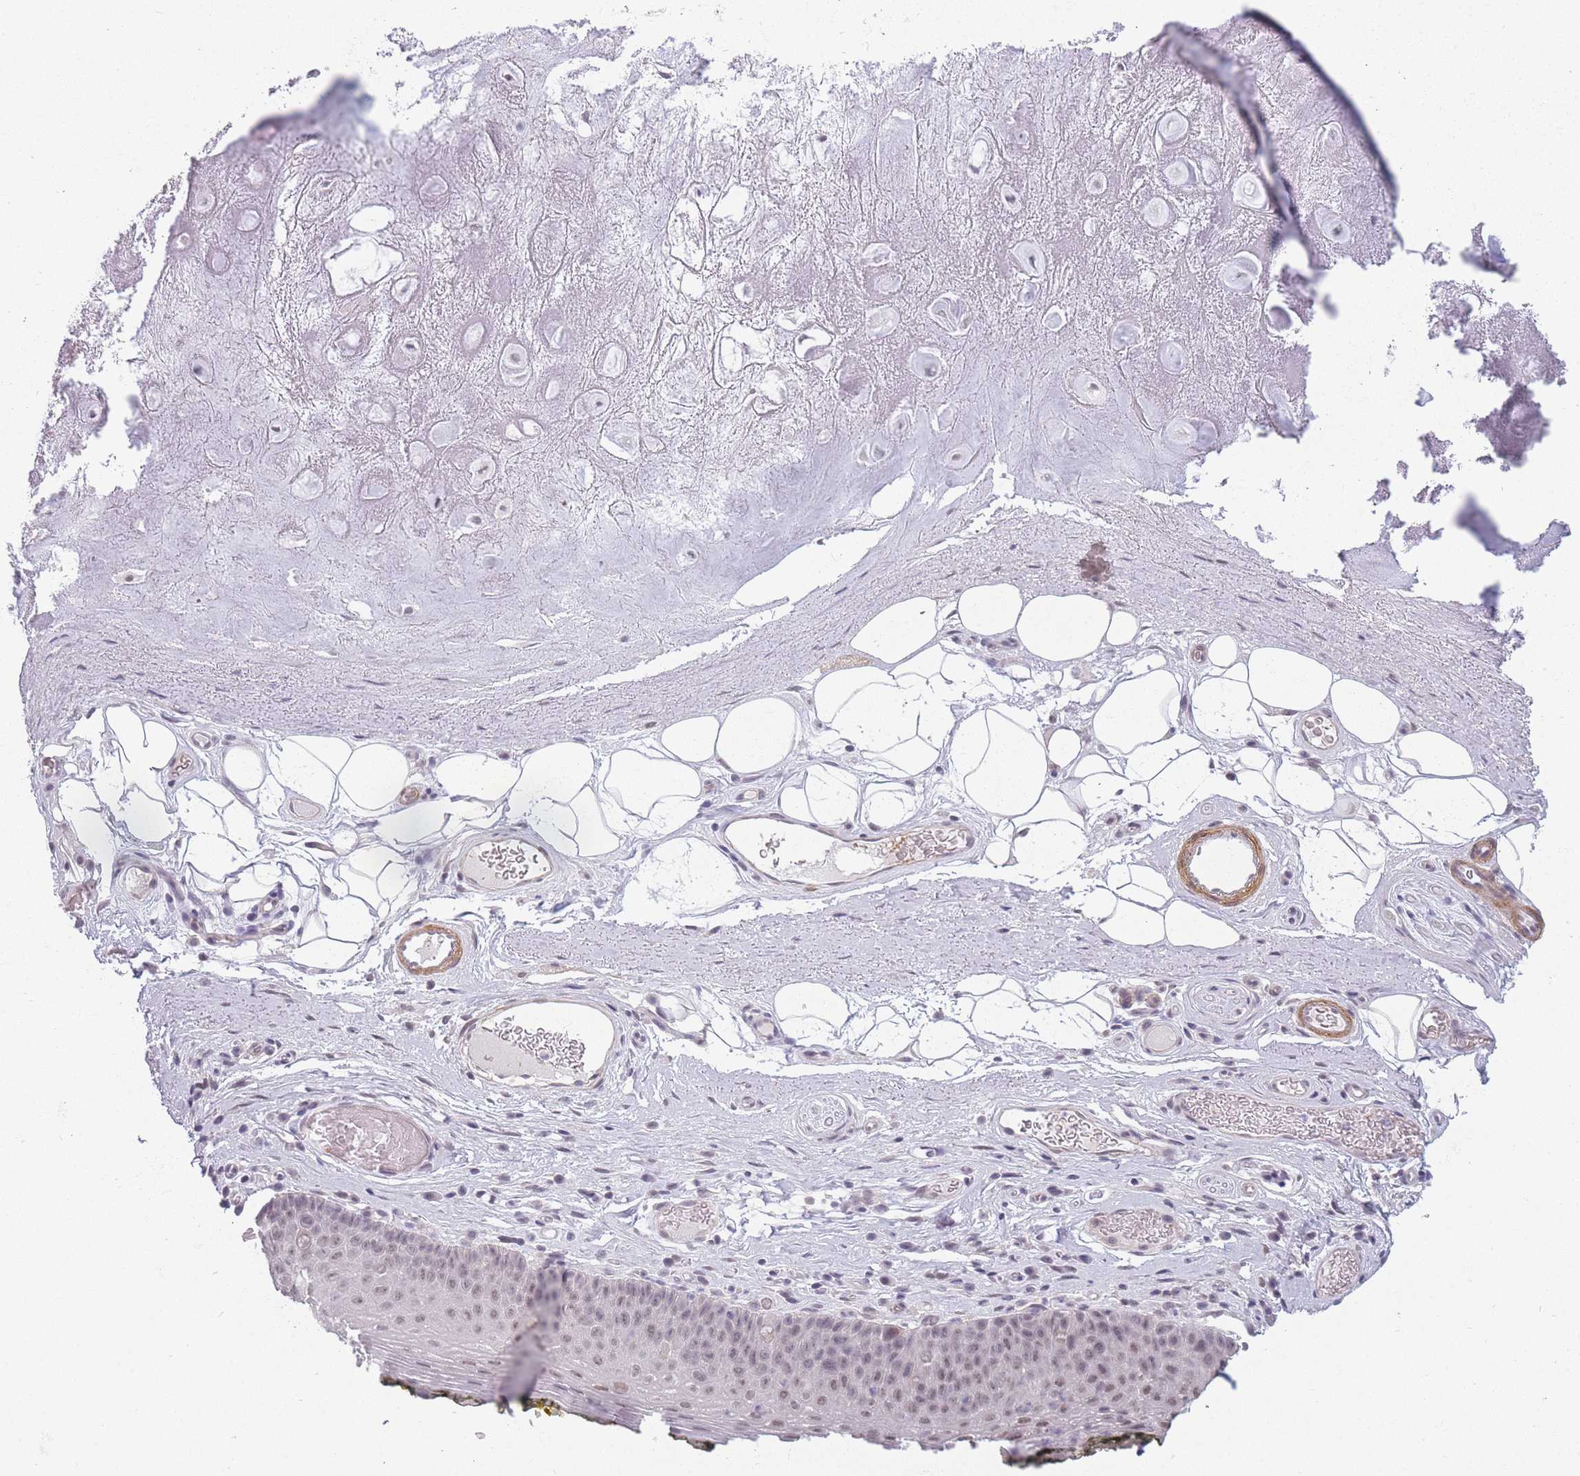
{"staining": {"intensity": "negative", "quantity": "none", "location": "none"}, "tissue": "adipose tissue", "cell_type": "Adipocytes", "image_type": "normal", "snomed": [{"axis": "morphology", "description": "Normal tissue, NOS"}, {"axis": "topography", "description": "Cartilage tissue"}], "caption": "Adipocytes are negative for brown protein staining in normal adipose tissue.", "gene": "SIN3B", "patient": {"sex": "male", "age": 81}}